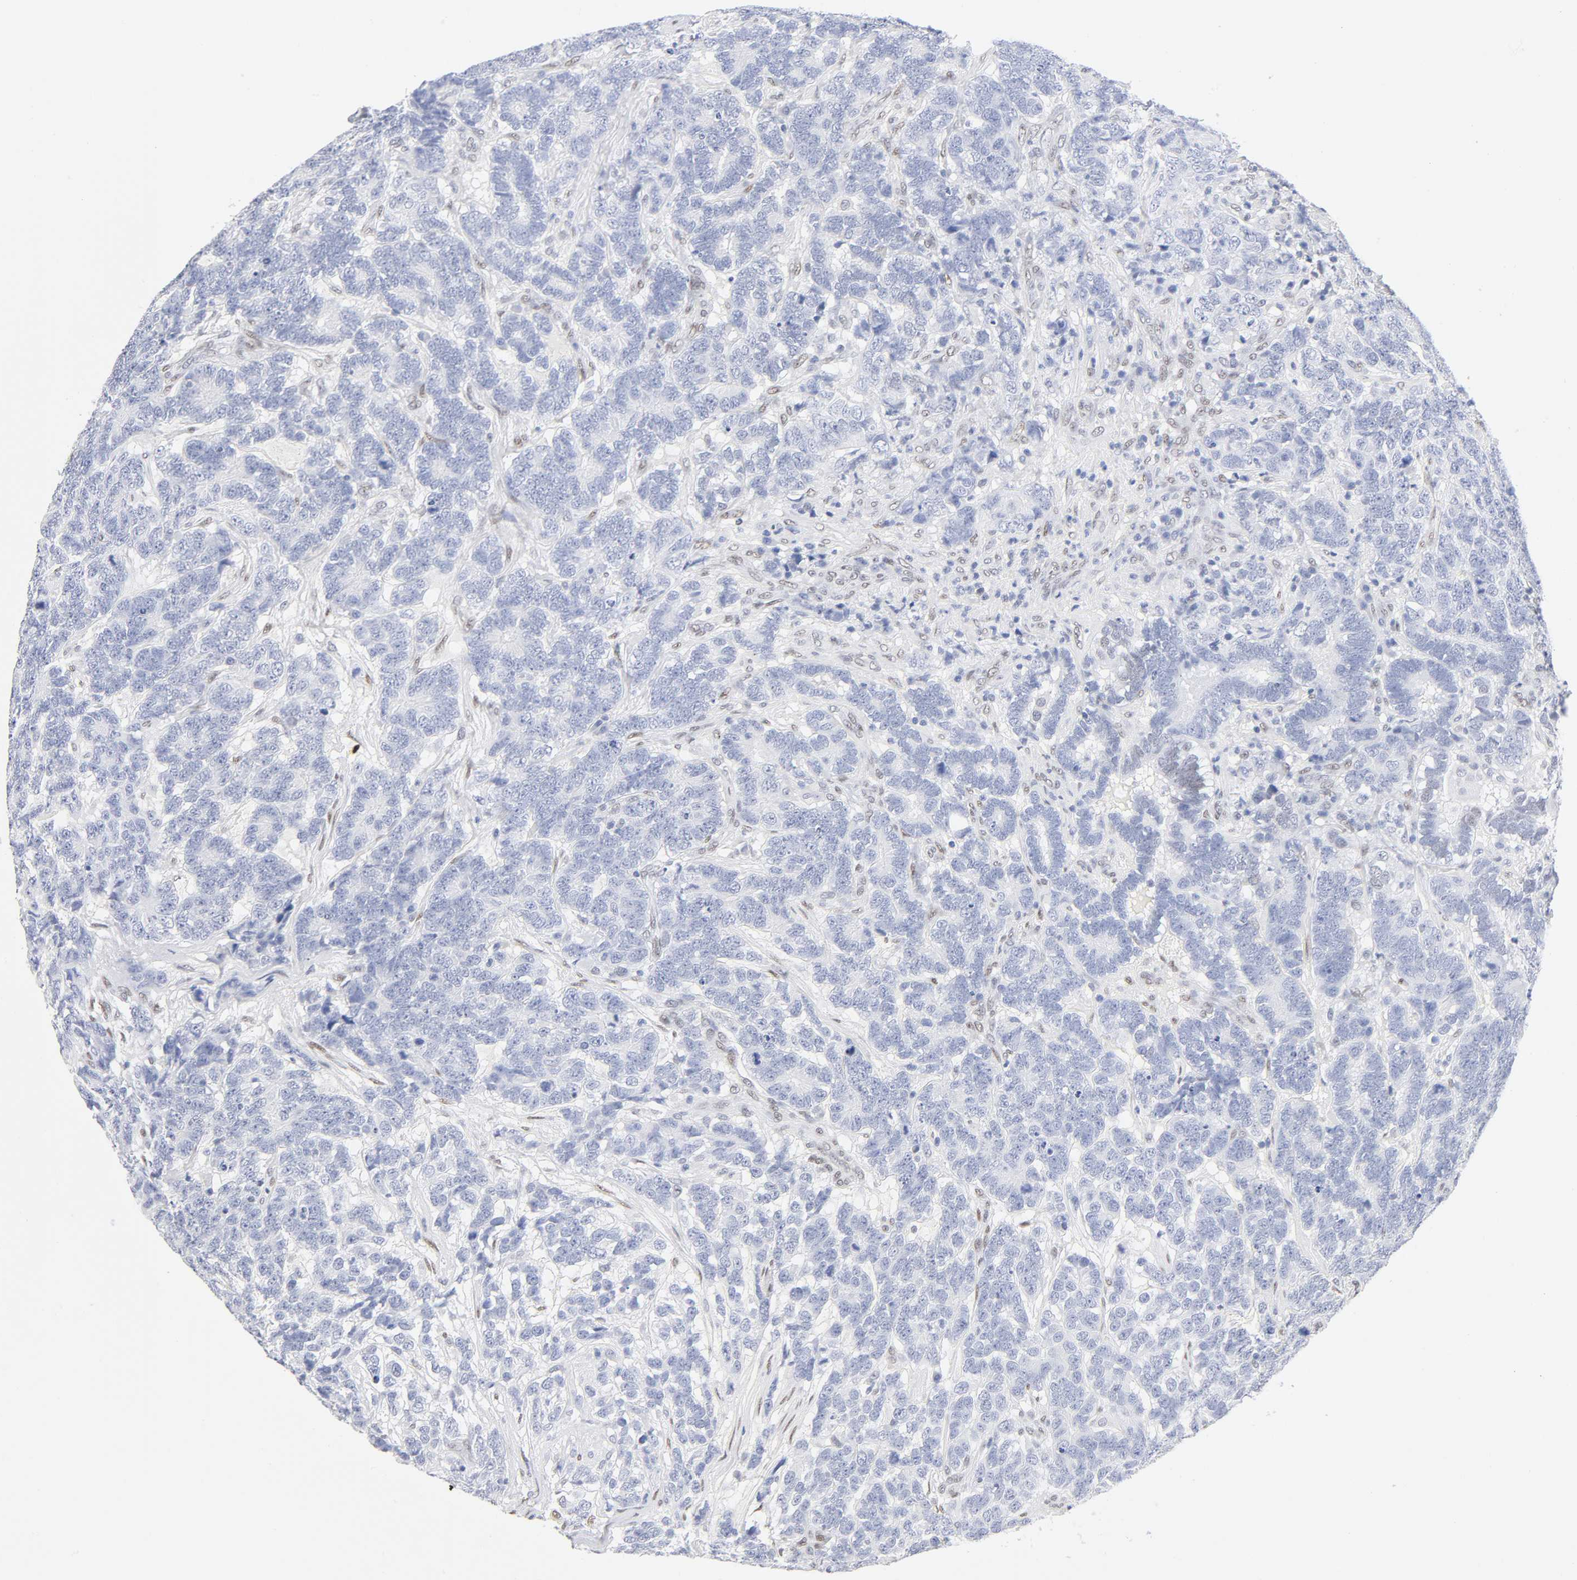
{"staining": {"intensity": "negative", "quantity": "none", "location": "none"}, "tissue": "testis cancer", "cell_type": "Tumor cells", "image_type": "cancer", "snomed": [{"axis": "morphology", "description": "Carcinoma, Embryonal, NOS"}, {"axis": "topography", "description": "Testis"}], "caption": "The histopathology image displays no significant expression in tumor cells of embryonal carcinoma (testis).", "gene": "NFIC", "patient": {"sex": "male", "age": 26}}